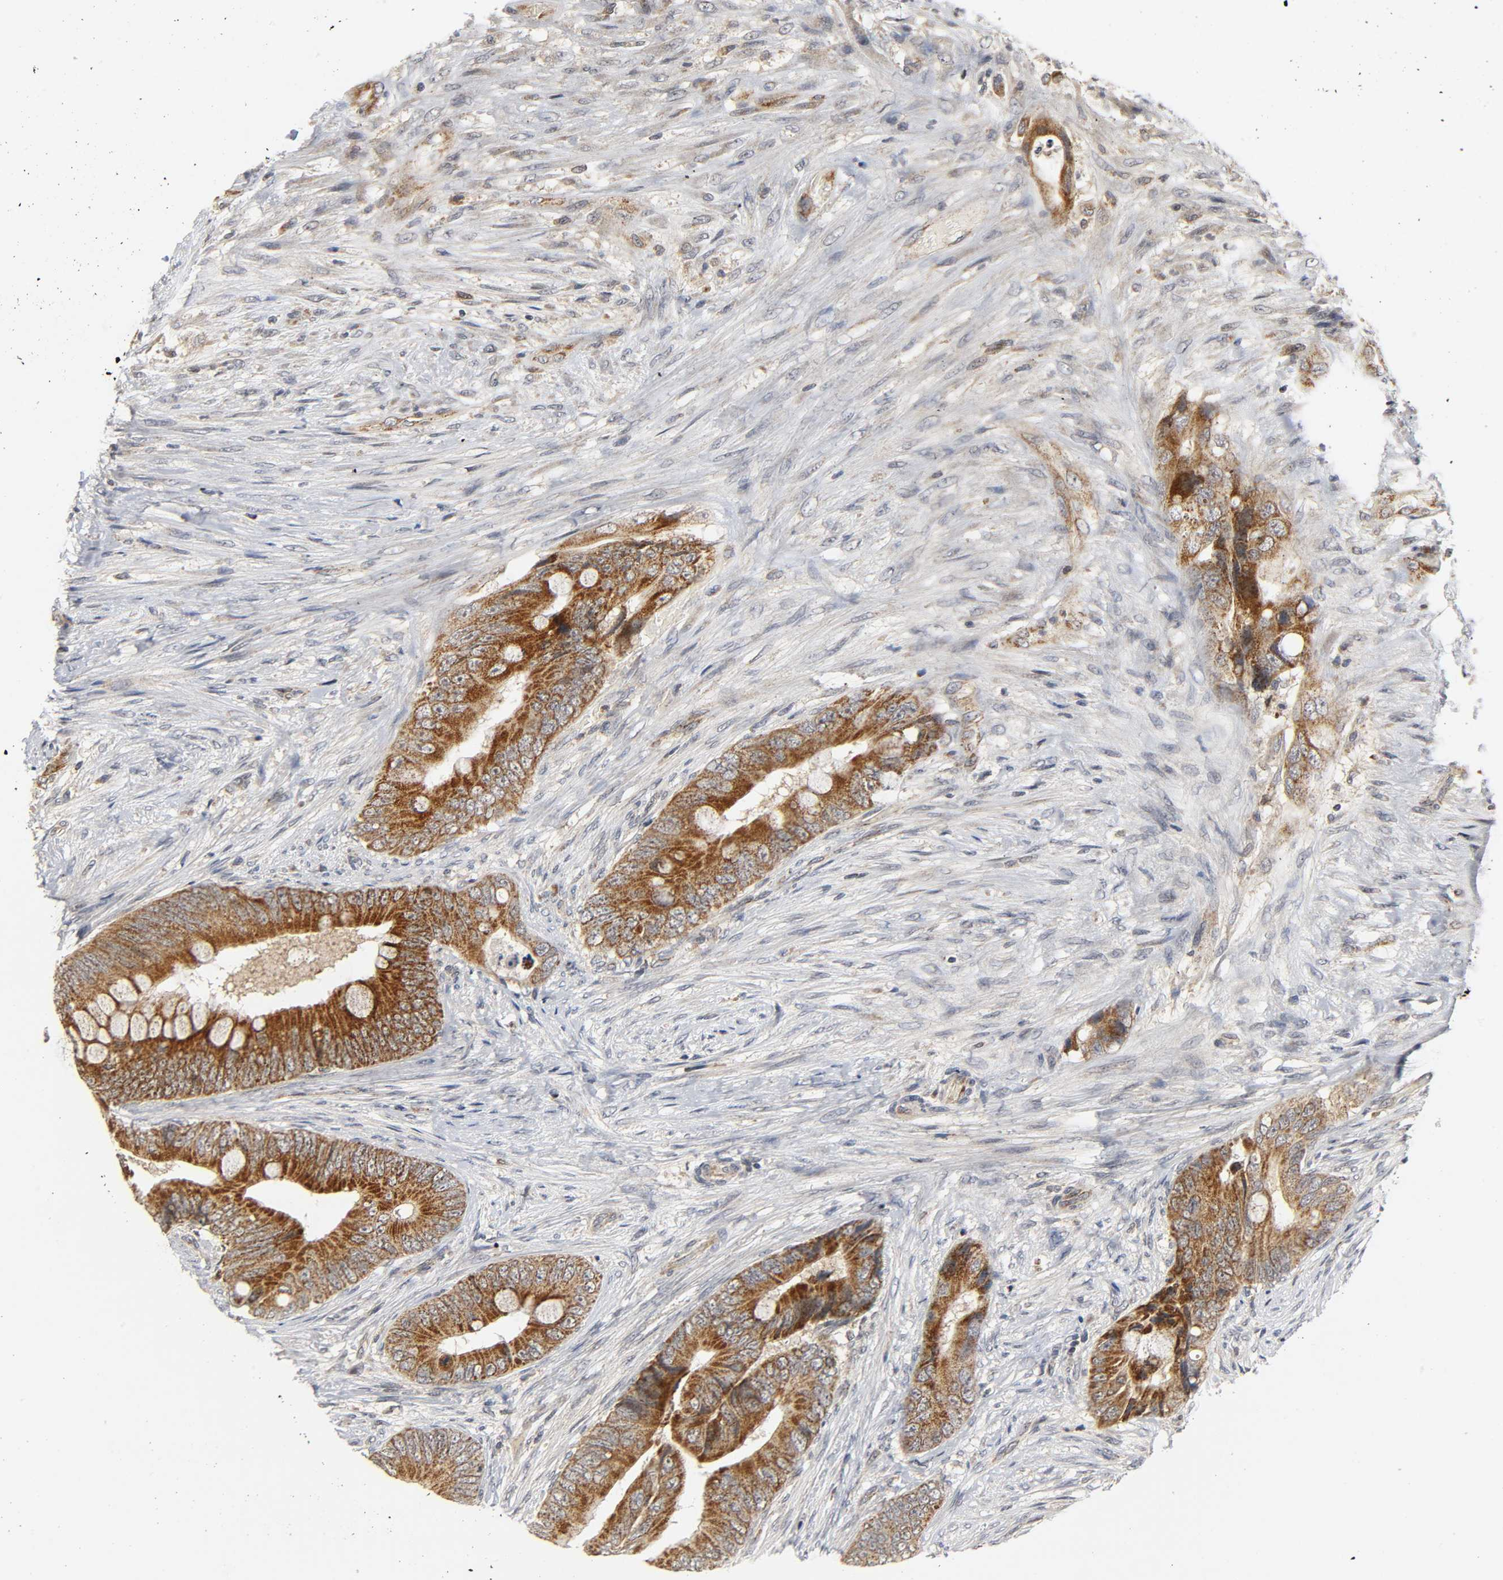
{"staining": {"intensity": "strong", "quantity": ">75%", "location": "cytoplasmic/membranous"}, "tissue": "colorectal cancer", "cell_type": "Tumor cells", "image_type": "cancer", "snomed": [{"axis": "morphology", "description": "Adenocarcinoma, NOS"}, {"axis": "topography", "description": "Rectum"}], "caption": "The micrograph shows staining of colorectal cancer (adenocarcinoma), revealing strong cytoplasmic/membranous protein positivity (brown color) within tumor cells. (Stains: DAB (3,3'-diaminobenzidine) in brown, nuclei in blue, Microscopy: brightfield microscopy at high magnification).", "gene": "NRP1", "patient": {"sex": "female", "age": 77}}